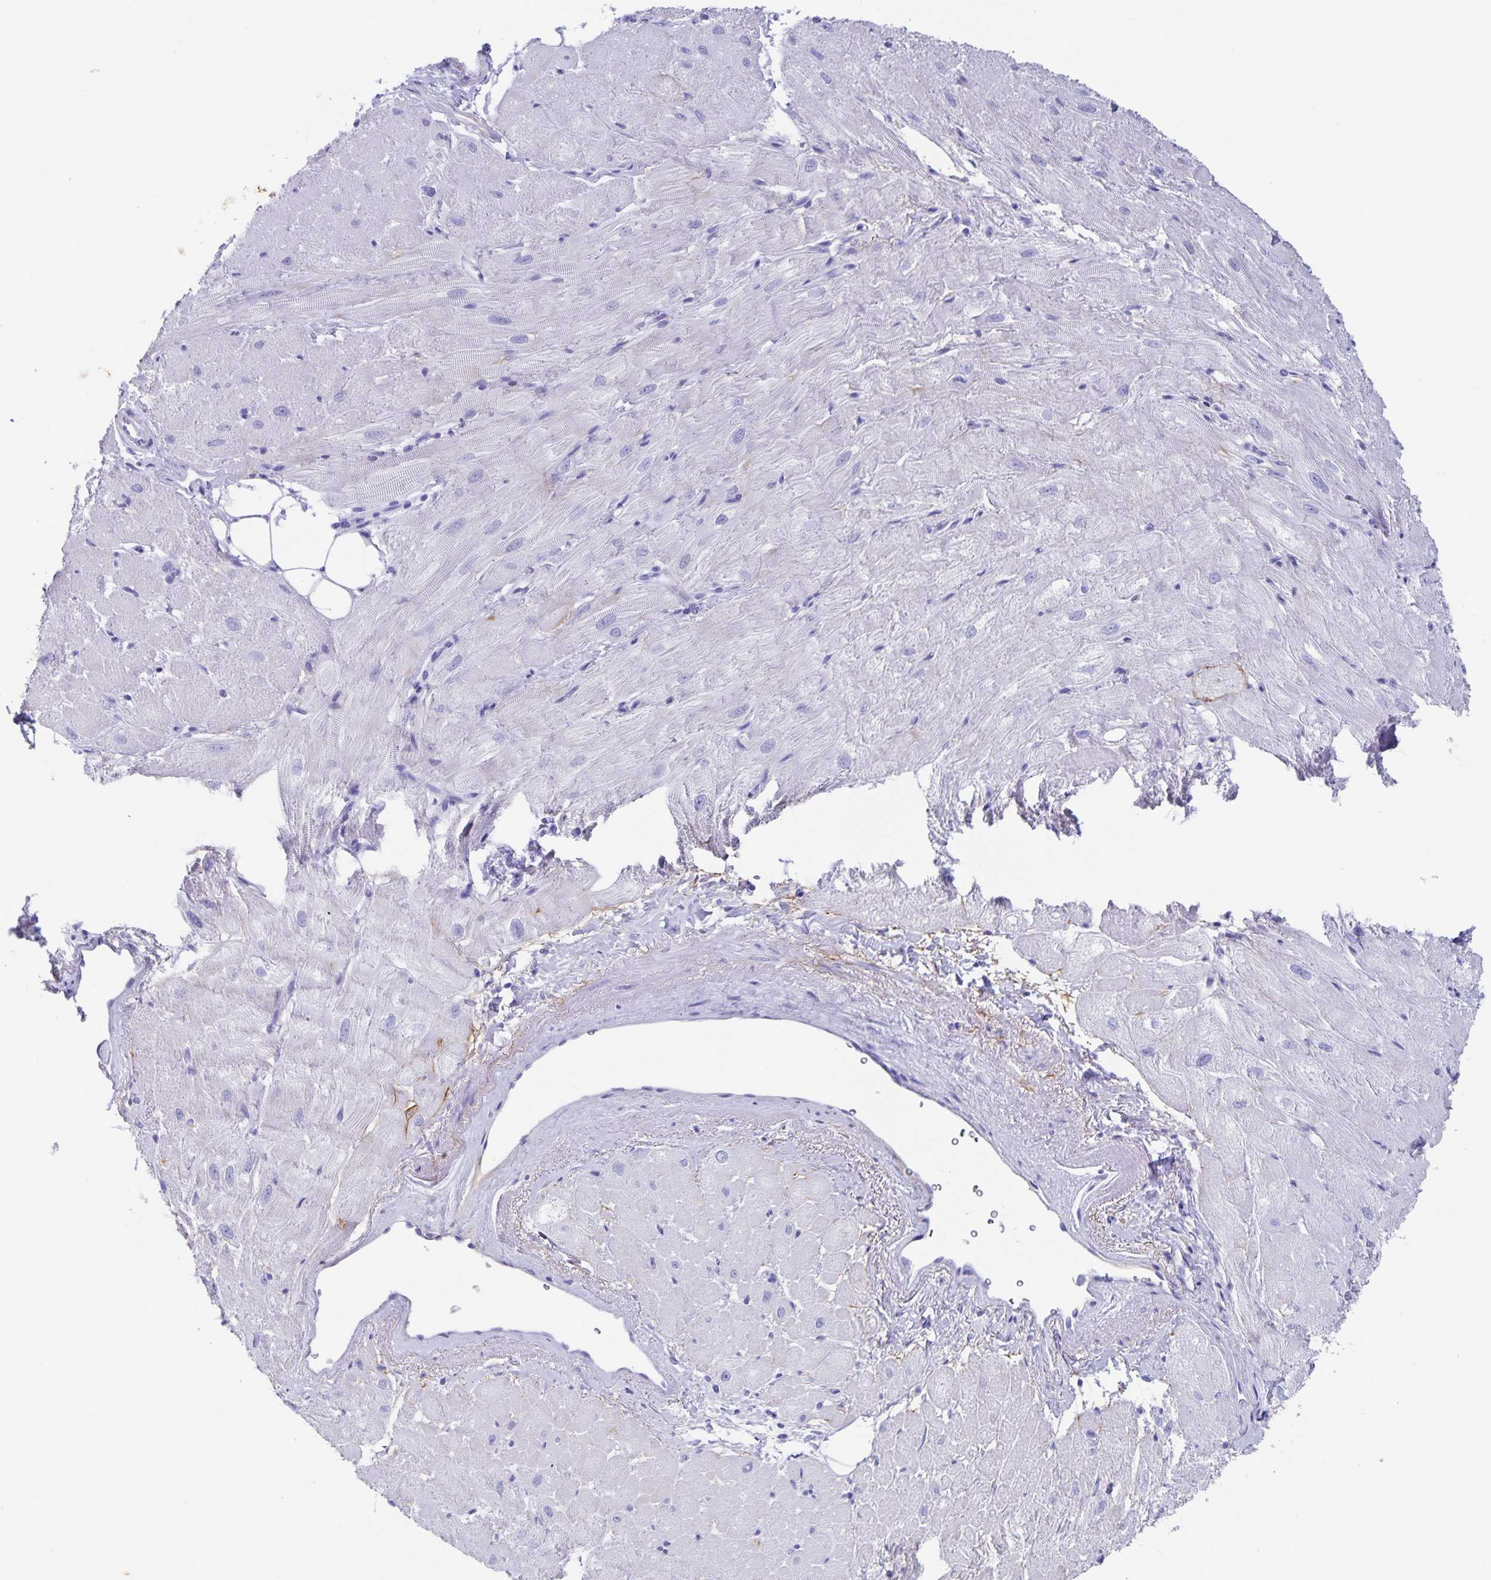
{"staining": {"intensity": "negative", "quantity": "none", "location": "none"}, "tissue": "heart muscle", "cell_type": "Cardiomyocytes", "image_type": "normal", "snomed": [{"axis": "morphology", "description": "Normal tissue, NOS"}, {"axis": "topography", "description": "Heart"}], "caption": "The micrograph exhibits no staining of cardiomyocytes in normal heart muscle.", "gene": "AQP4", "patient": {"sex": "male", "age": 62}}